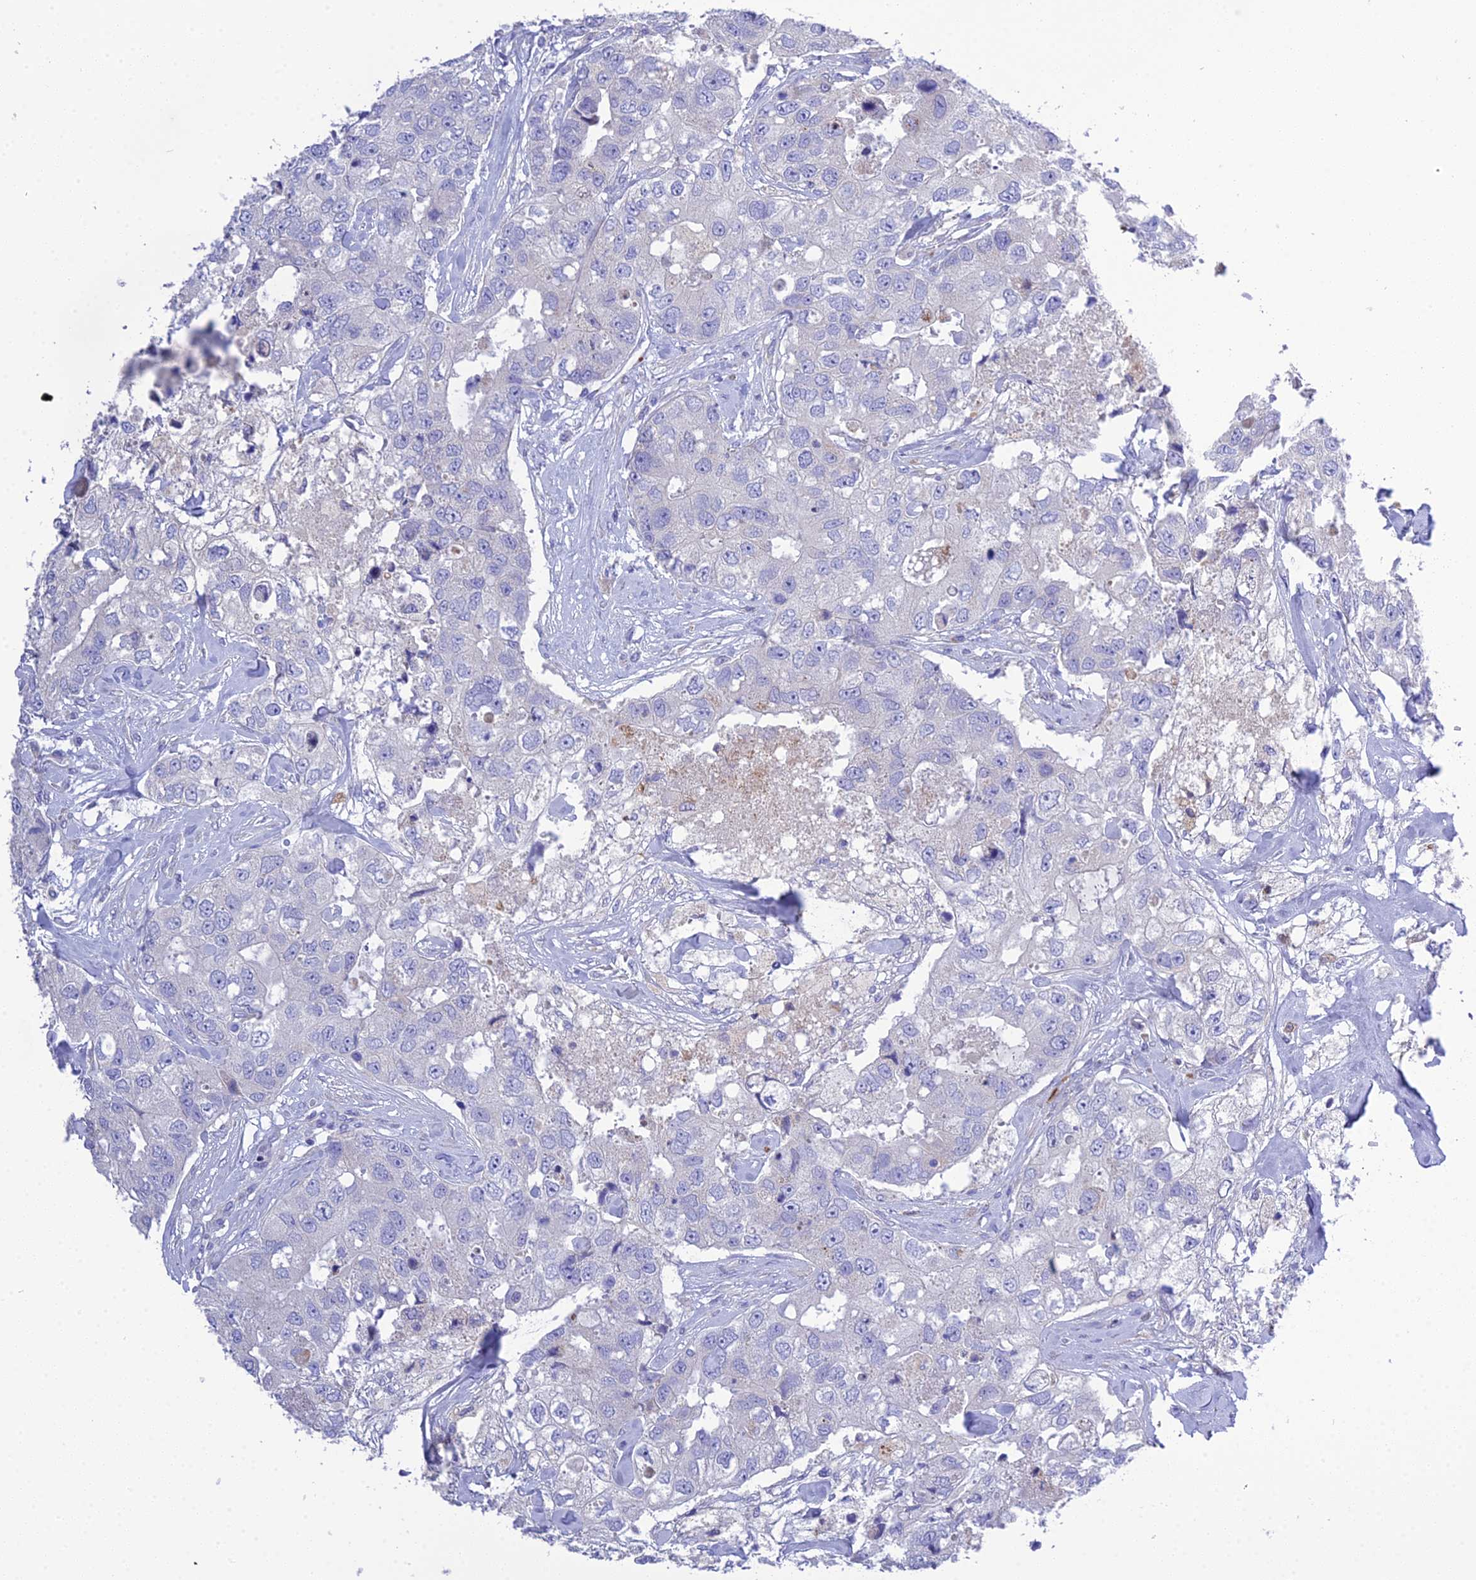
{"staining": {"intensity": "negative", "quantity": "none", "location": "none"}, "tissue": "breast cancer", "cell_type": "Tumor cells", "image_type": "cancer", "snomed": [{"axis": "morphology", "description": "Duct carcinoma"}, {"axis": "topography", "description": "Breast"}], "caption": "The histopathology image exhibits no staining of tumor cells in breast cancer.", "gene": "KIAA0408", "patient": {"sex": "female", "age": 62}}